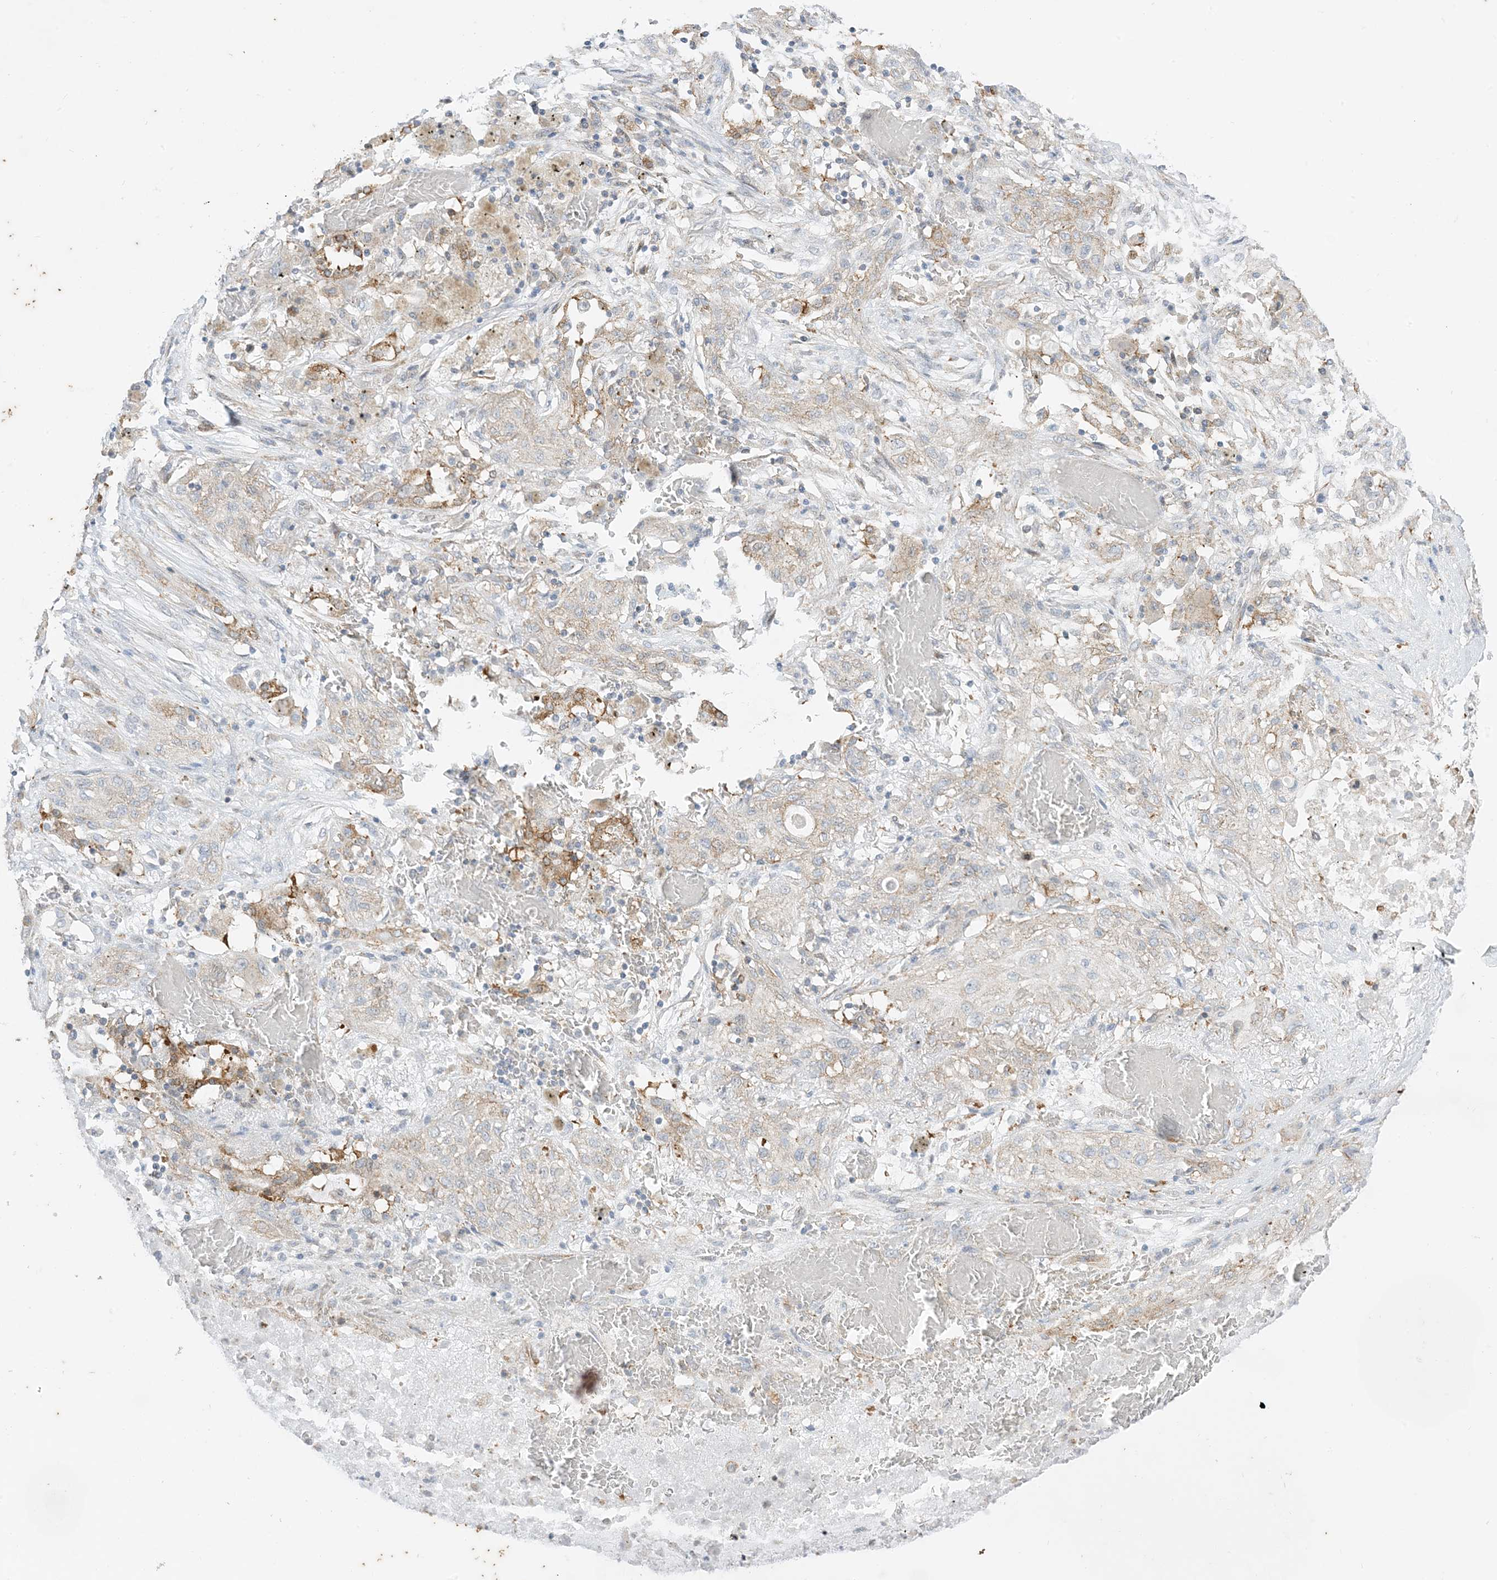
{"staining": {"intensity": "weak", "quantity": "25%-75%", "location": "cytoplasmic/membranous"}, "tissue": "lung cancer", "cell_type": "Tumor cells", "image_type": "cancer", "snomed": [{"axis": "morphology", "description": "Squamous cell carcinoma, NOS"}, {"axis": "topography", "description": "Lung"}], "caption": "DAB immunohistochemical staining of human lung squamous cell carcinoma exhibits weak cytoplasmic/membranous protein expression in approximately 25%-75% of tumor cells. The protein is shown in brown color, while the nuclei are stained blue.", "gene": "RAC1", "patient": {"sex": "female", "age": 47}}